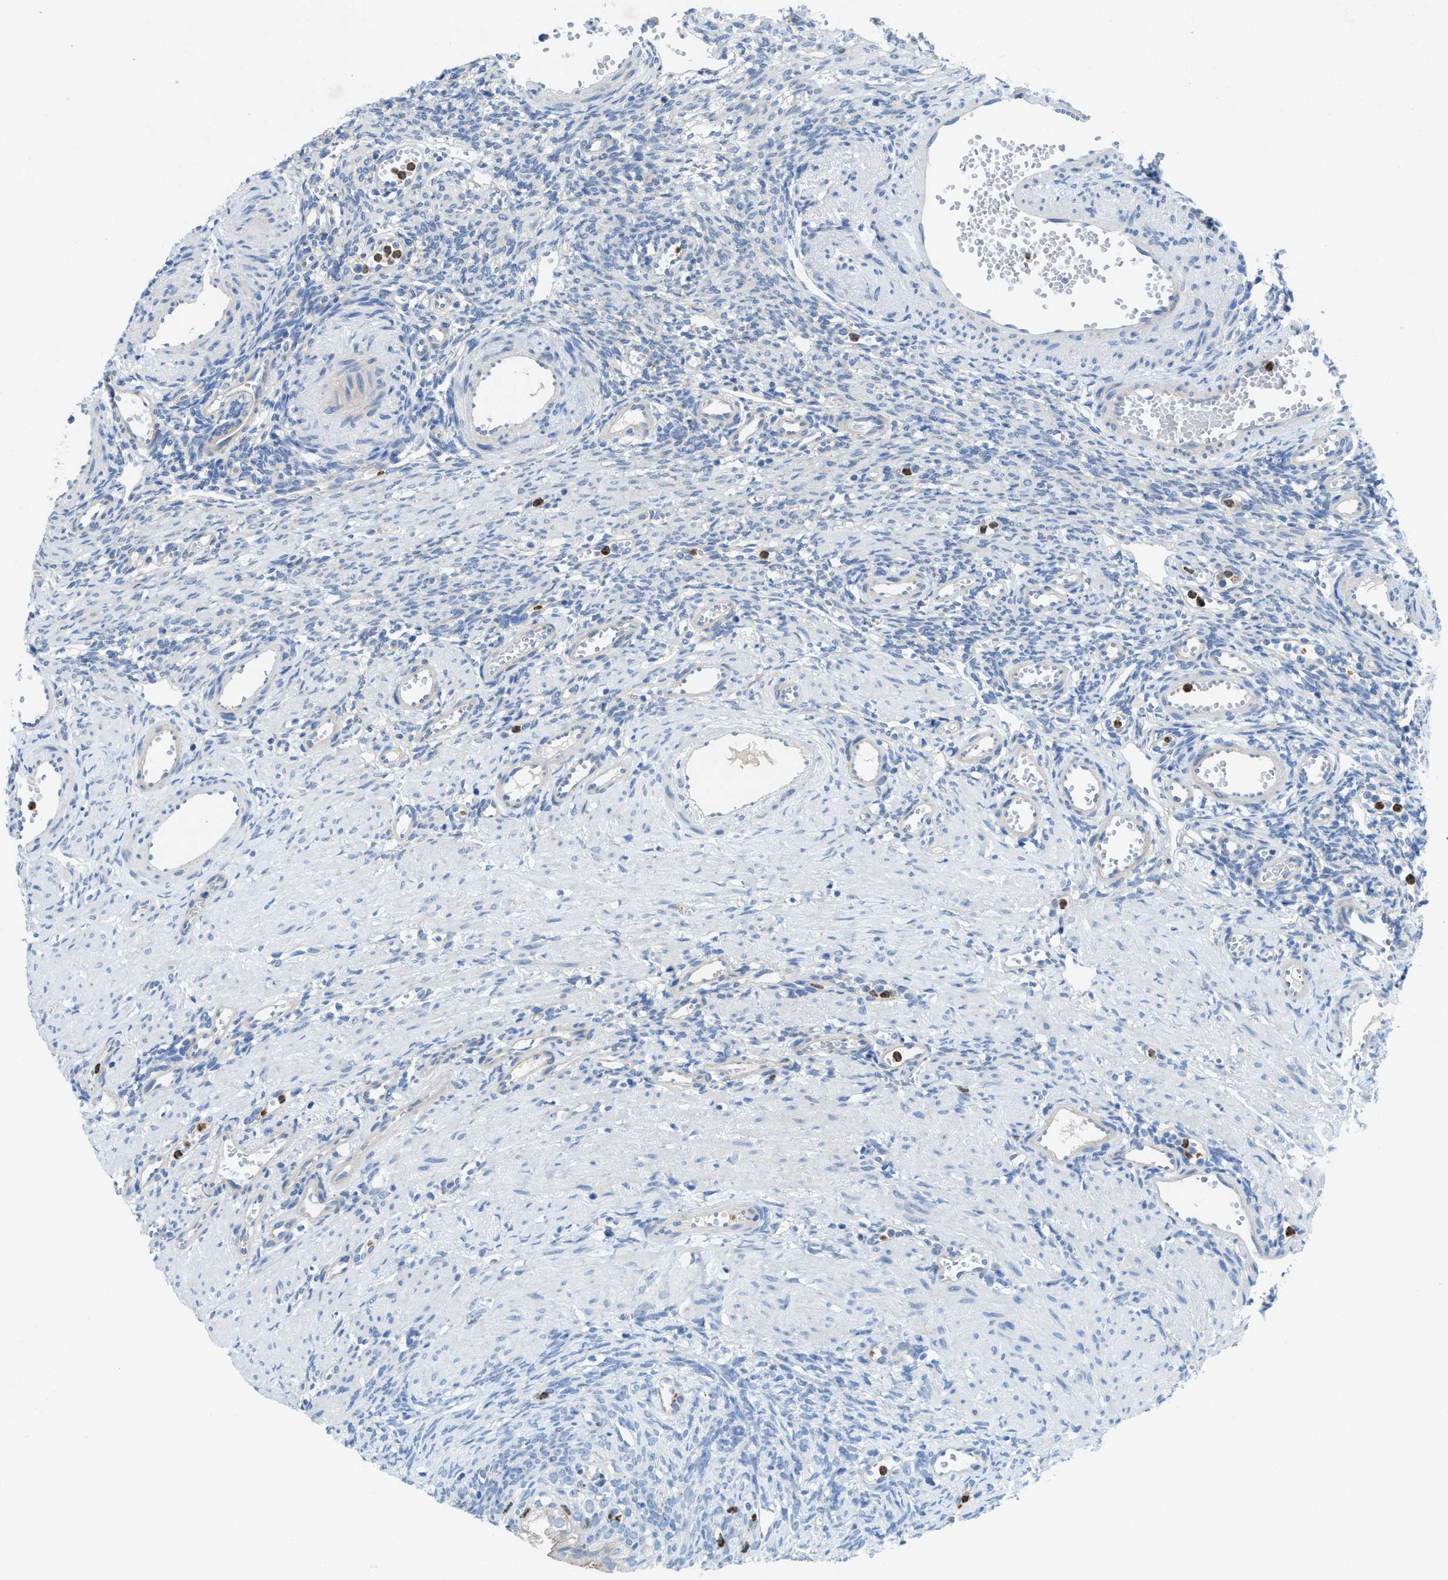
{"staining": {"intensity": "negative", "quantity": "none", "location": "none"}, "tissue": "ovary", "cell_type": "Follicle cells", "image_type": "normal", "snomed": [{"axis": "morphology", "description": "Normal tissue, NOS"}, {"axis": "topography", "description": "Ovary"}], "caption": "Ovary was stained to show a protein in brown. There is no significant expression in follicle cells. (Brightfield microscopy of DAB (3,3'-diaminobenzidine) IHC at high magnification).", "gene": "CKLF", "patient": {"sex": "female", "age": 33}}